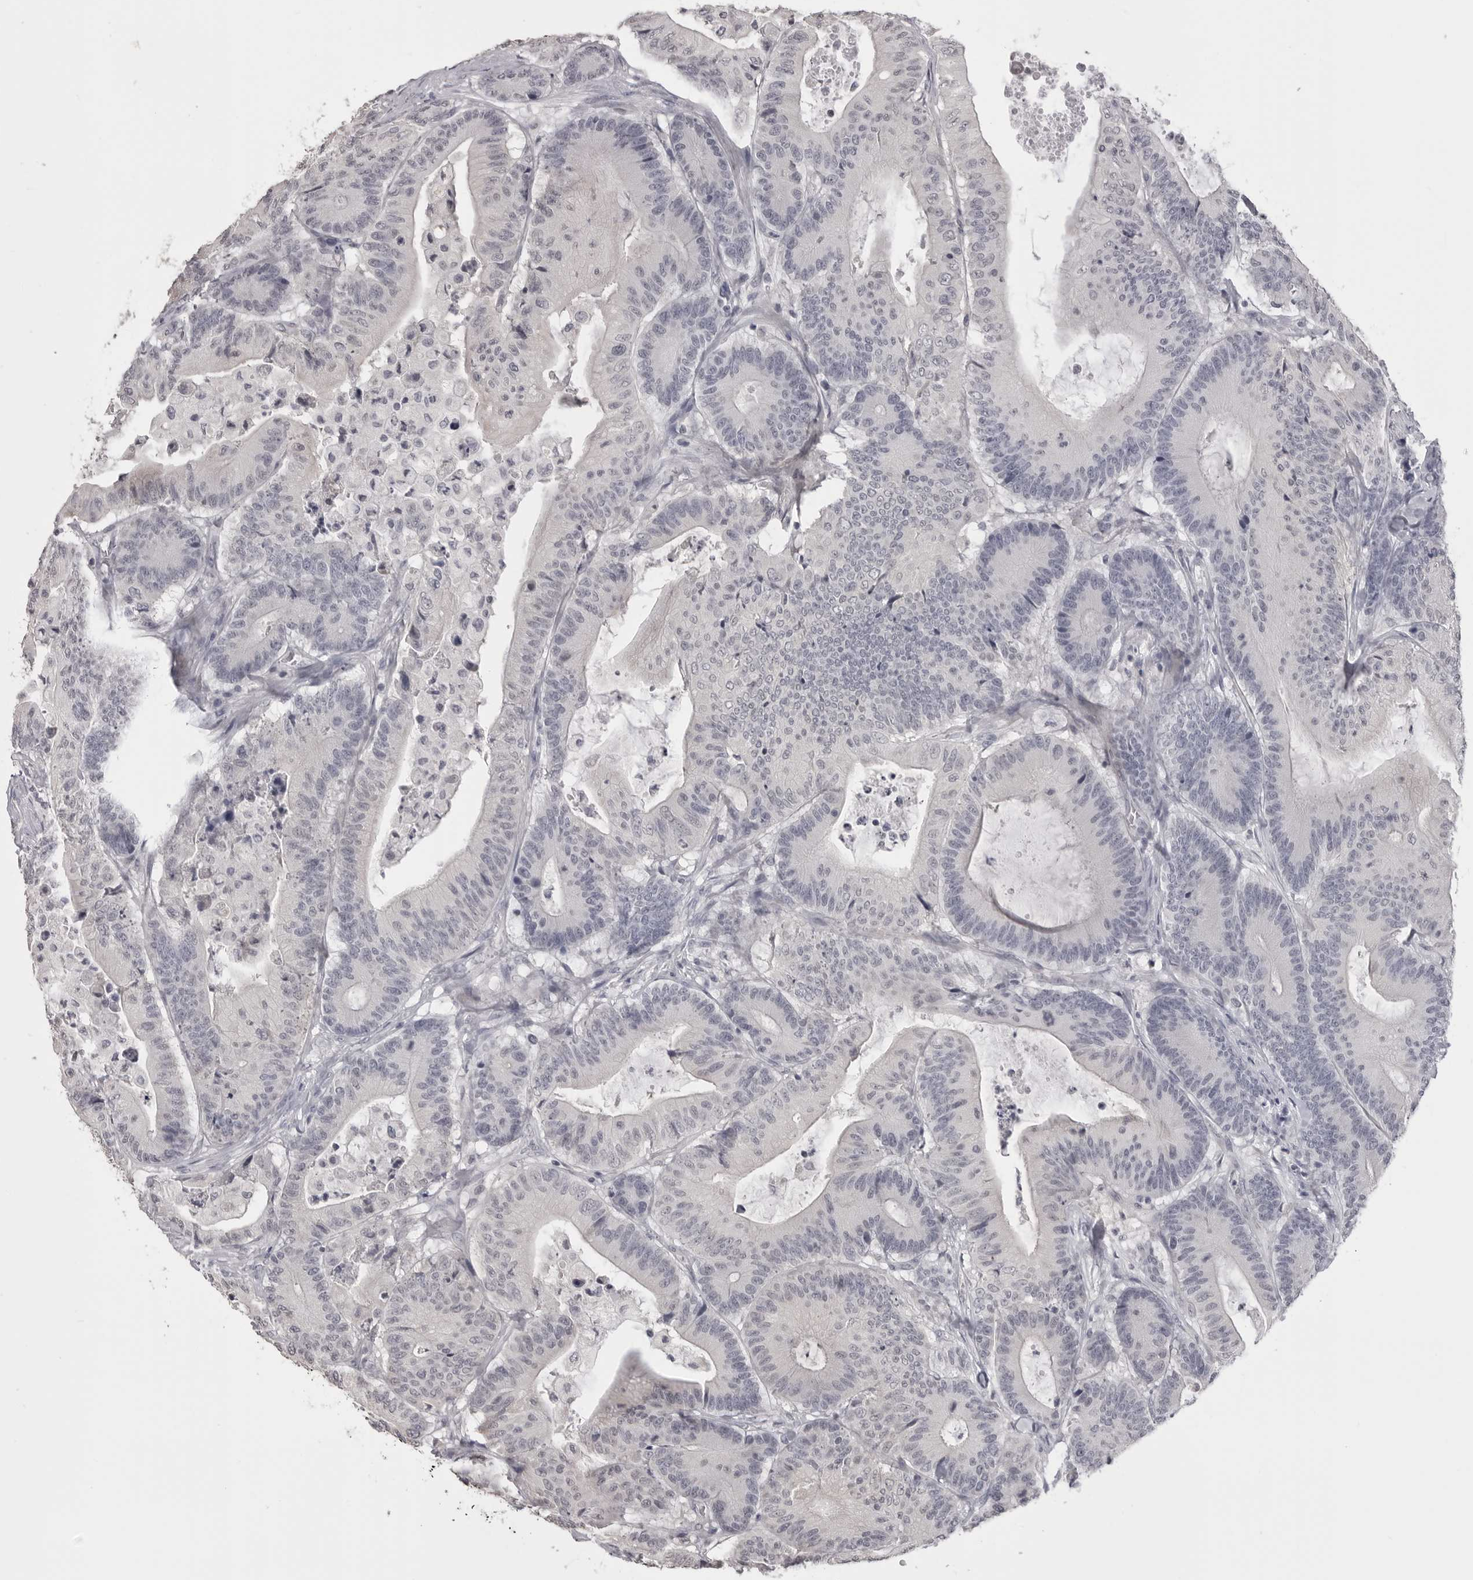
{"staining": {"intensity": "negative", "quantity": "none", "location": "none"}, "tissue": "colorectal cancer", "cell_type": "Tumor cells", "image_type": "cancer", "snomed": [{"axis": "morphology", "description": "Adenocarcinoma, NOS"}, {"axis": "topography", "description": "Colon"}], "caption": "High power microscopy micrograph of an IHC histopathology image of adenocarcinoma (colorectal), revealing no significant staining in tumor cells. Brightfield microscopy of immunohistochemistry stained with DAB (brown) and hematoxylin (blue), captured at high magnification.", "gene": "GPN2", "patient": {"sex": "female", "age": 84}}